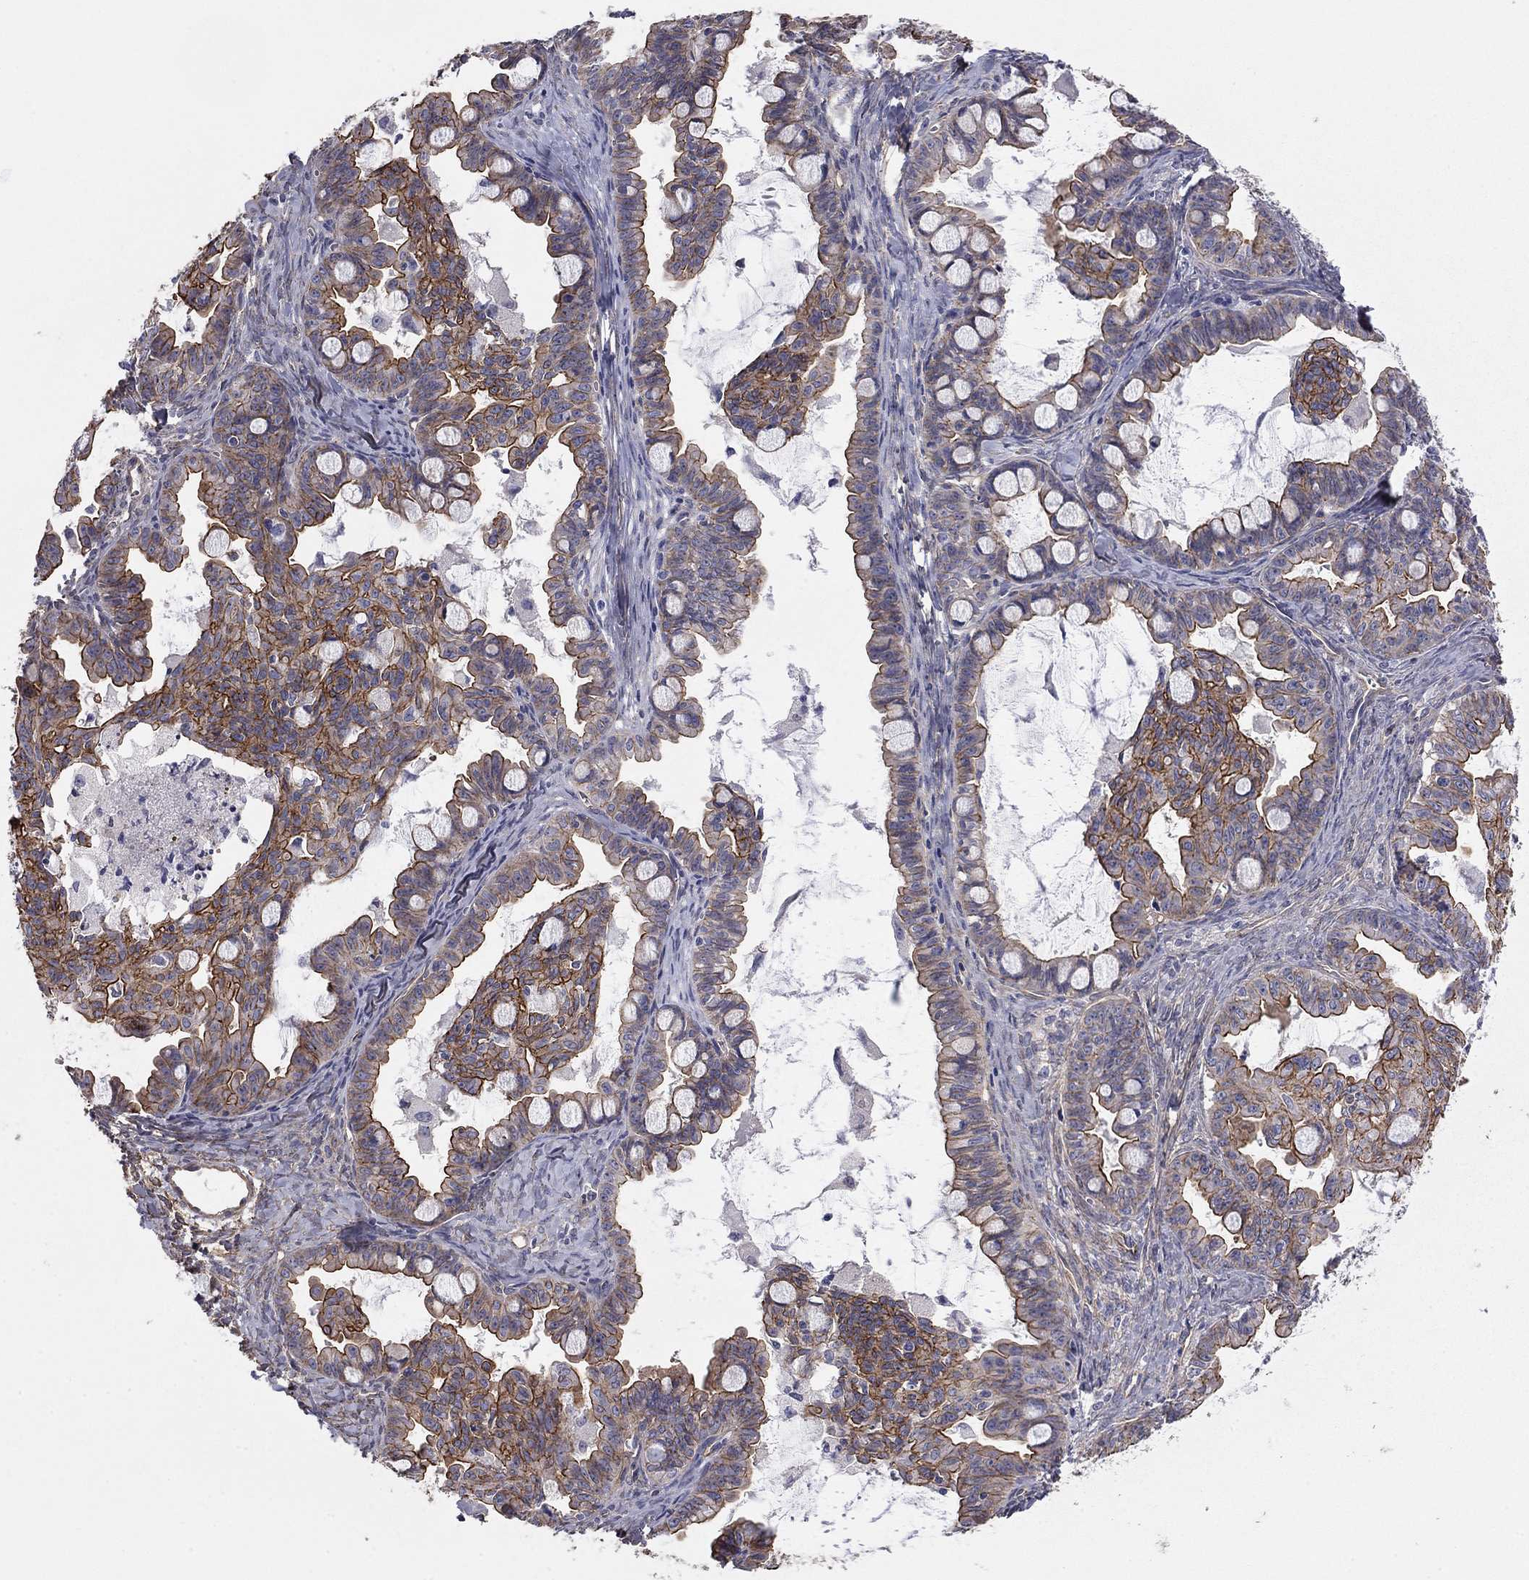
{"staining": {"intensity": "strong", "quantity": "25%-75%", "location": "cytoplasmic/membranous"}, "tissue": "ovarian cancer", "cell_type": "Tumor cells", "image_type": "cancer", "snomed": [{"axis": "morphology", "description": "Cystadenocarcinoma, mucinous, NOS"}, {"axis": "topography", "description": "Ovary"}], "caption": "Brown immunohistochemical staining in mucinous cystadenocarcinoma (ovarian) shows strong cytoplasmic/membranous staining in about 25%-75% of tumor cells.", "gene": "TCHH", "patient": {"sex": "female", "age": 63}}